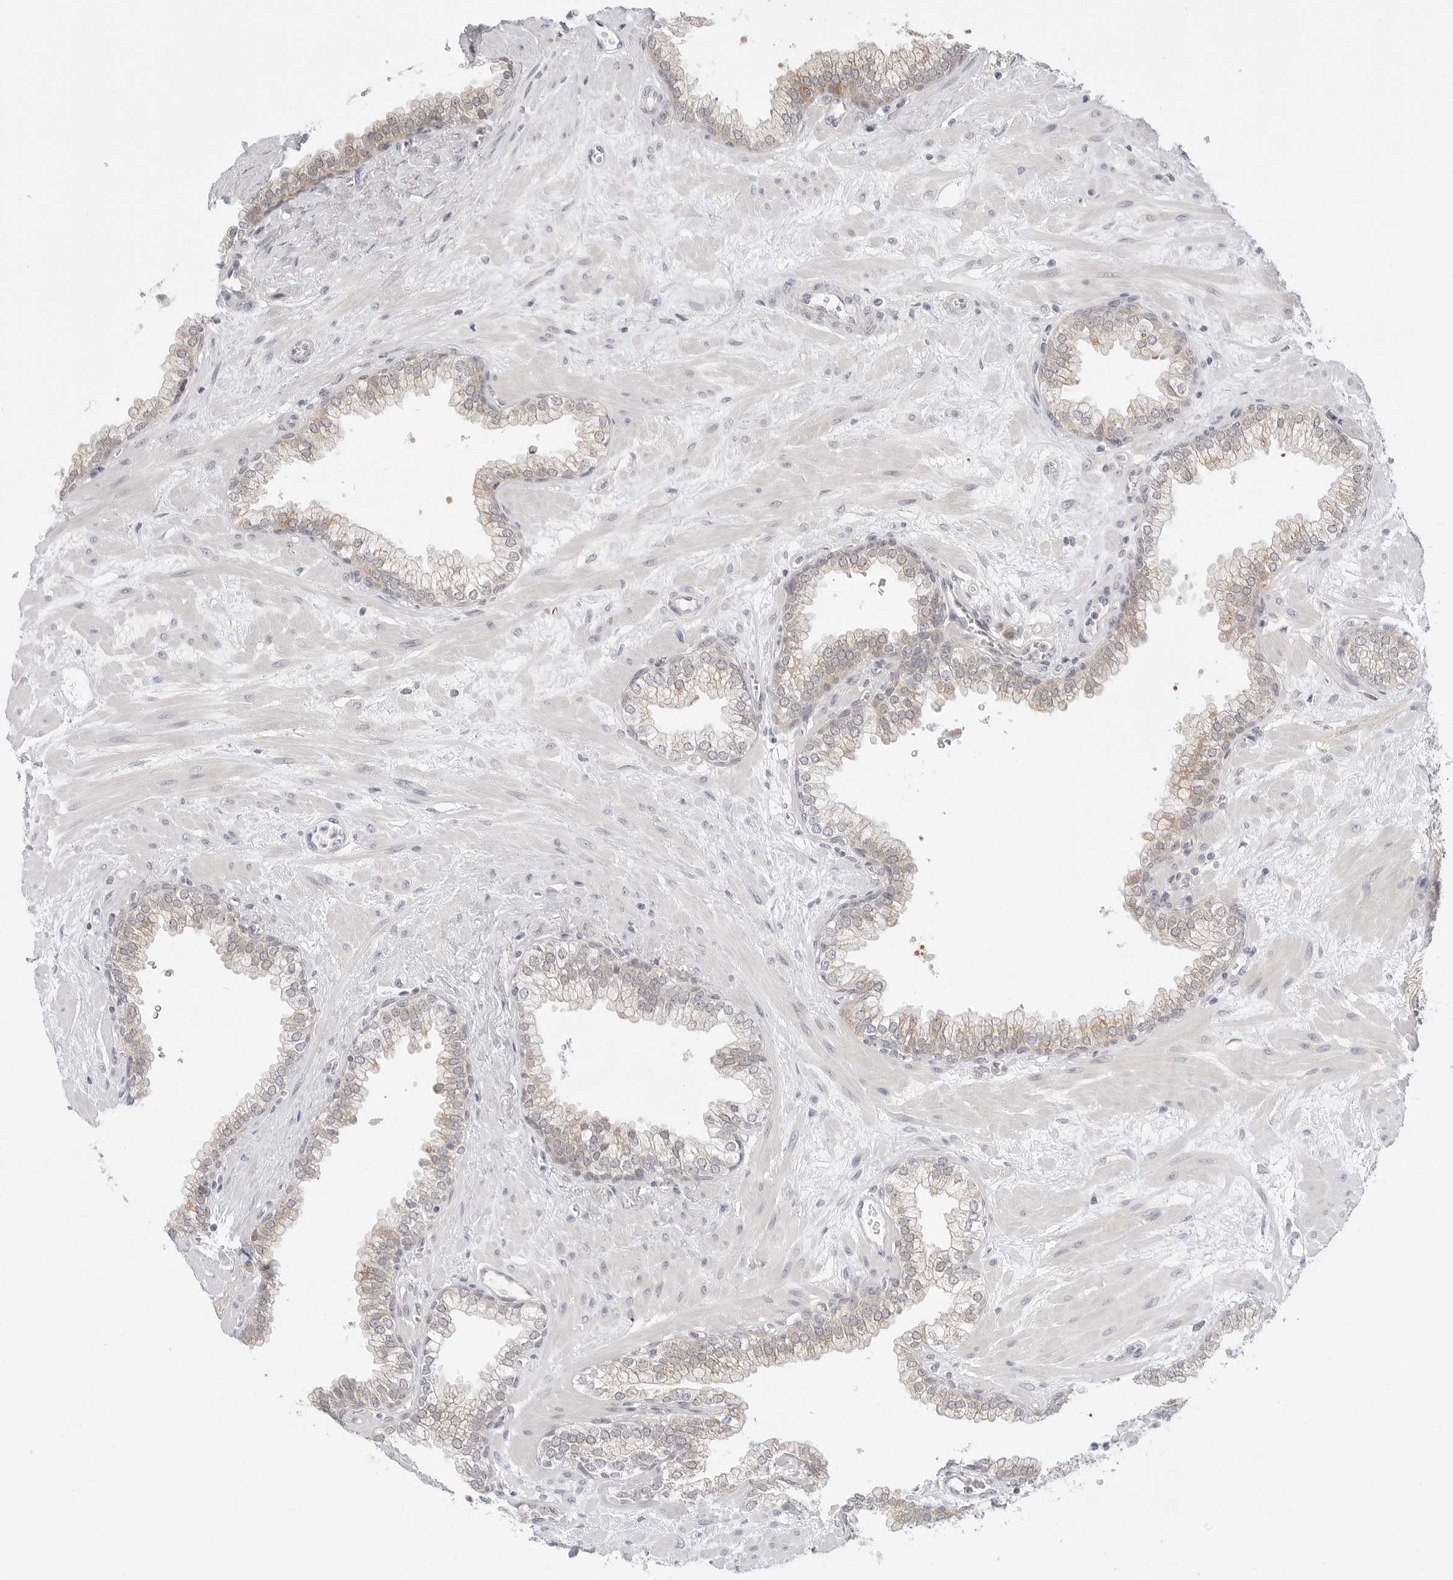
{"staining": {"intensity": "weak", "quantity": "25%-75%", "location": "cytoplasmic/membranous"}, "tissue": "prostate", "cell_type": "Glandular cells", "image_type": "normal", "snomed": [{"axis": "morphology", "description": "Normal tissue, NOS"}, {"axis": "morphology", "description": "Urothelial carcinoma, Low grade"}, {"axis": "topography", "description": "Urinary bladder"}, {"axis": "topography", "description": "Prostate"}], "caption": "The immunohistochemical stain labels weak cytoplasmic/membranous expression in glandular cells of benign prostate. The staining is performed using DAB brown chromogen to label protein expression. The nuclei are counter-stained blue using hematoxylin.", "gene": "TCP1", "patient": {"sex": "male", "age": 60}}